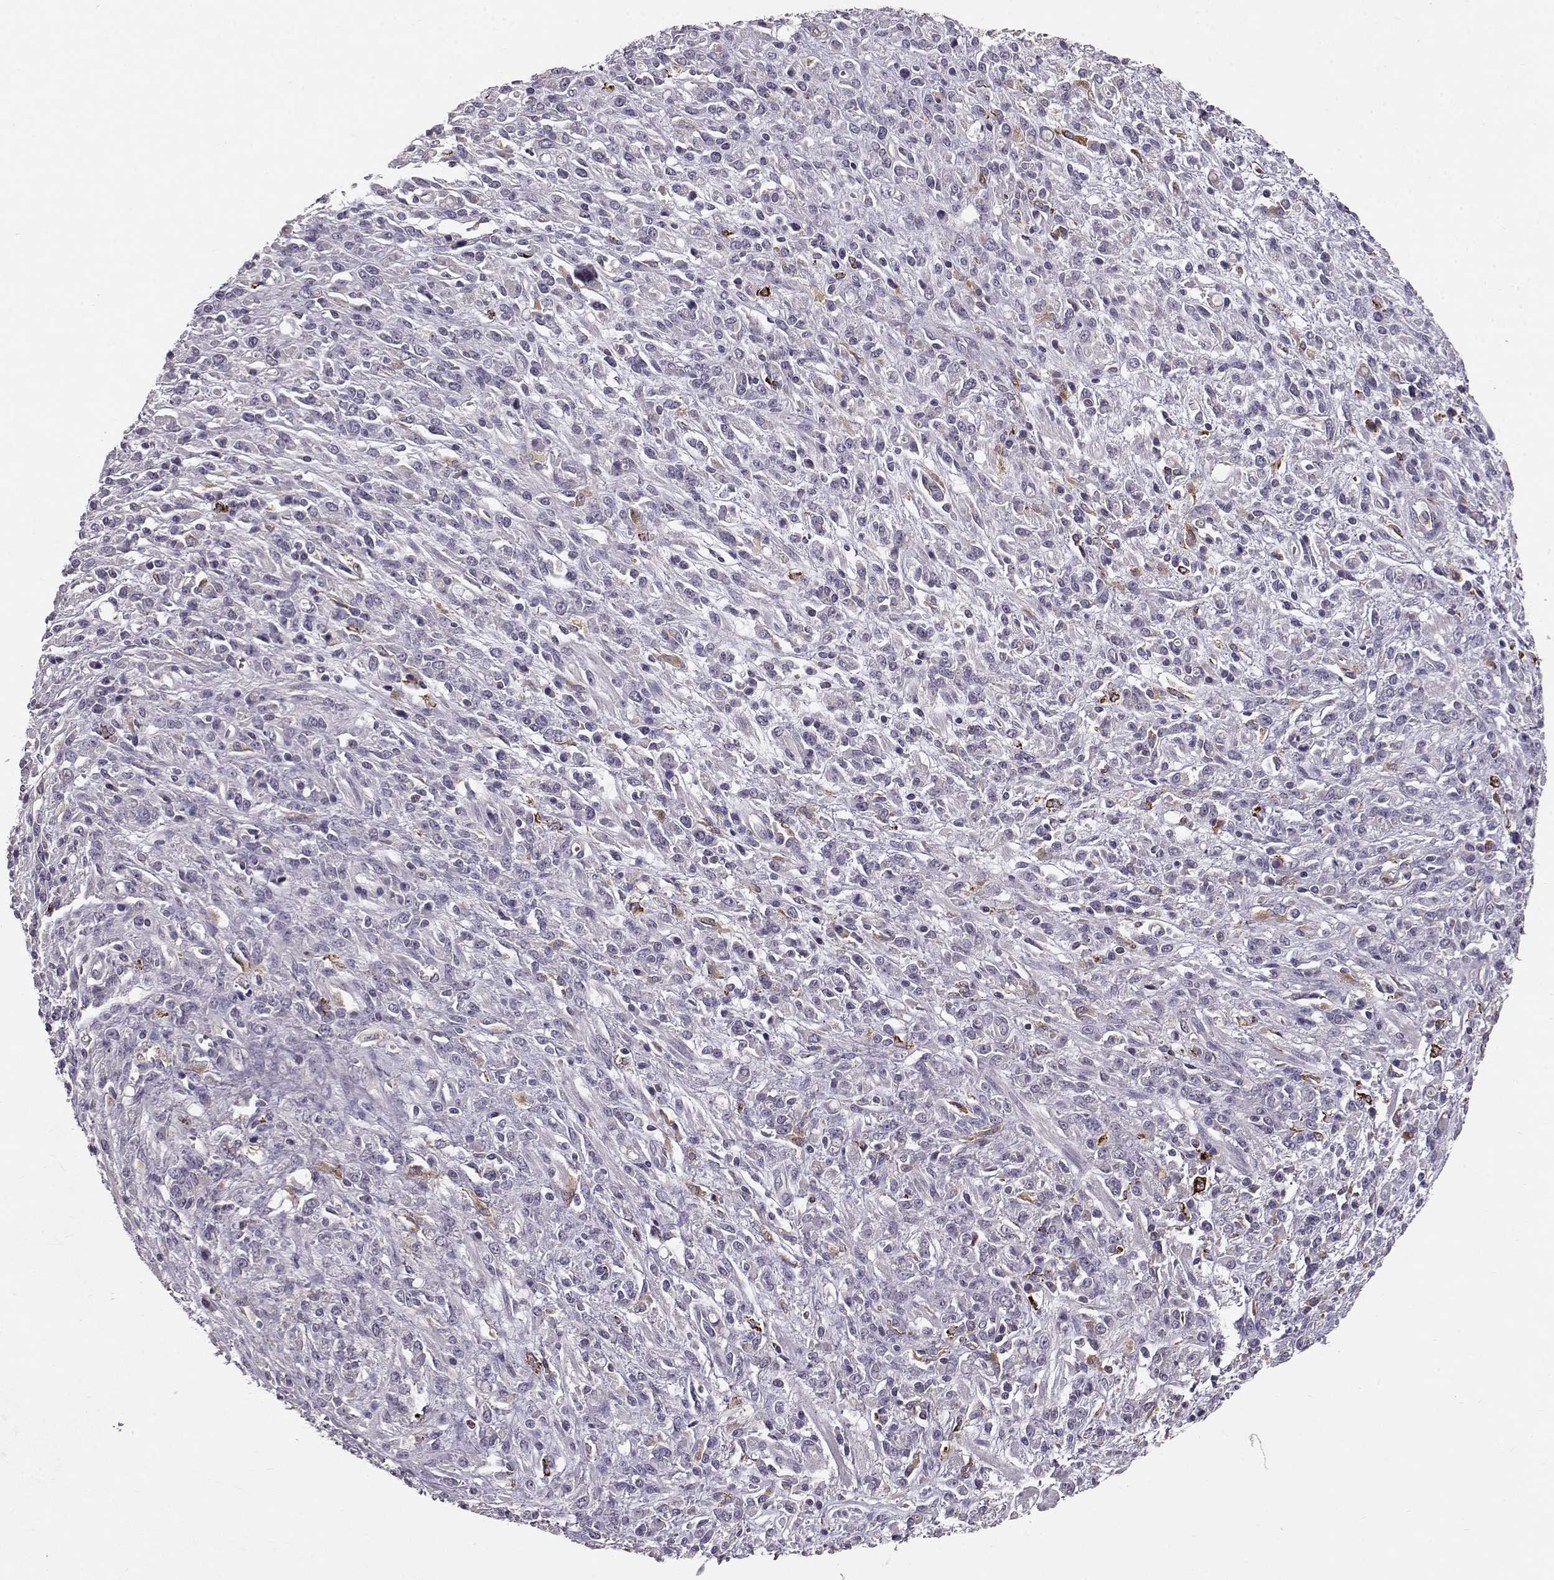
{"staining": {"intensity": "weak", "quantity": "<25%", "location": "cytoplasmic/membranous"}, "tissue": "stomach cancer", "cell_type": "Tumor cells", "image_type": "cancer", "snomed": [{"axis": "morphology", "description": "Adenocarcinoma, NOS"}, {"axis": "topography", "description": "Stomach"}], "caption": "The photomicrograph displays no staining of tumor cells in stomach cancer (adenocarcinoma). (DAB IHC, high magnification).", "gene": "CCNF", "patient": {"sex": "female", "age": 57}}